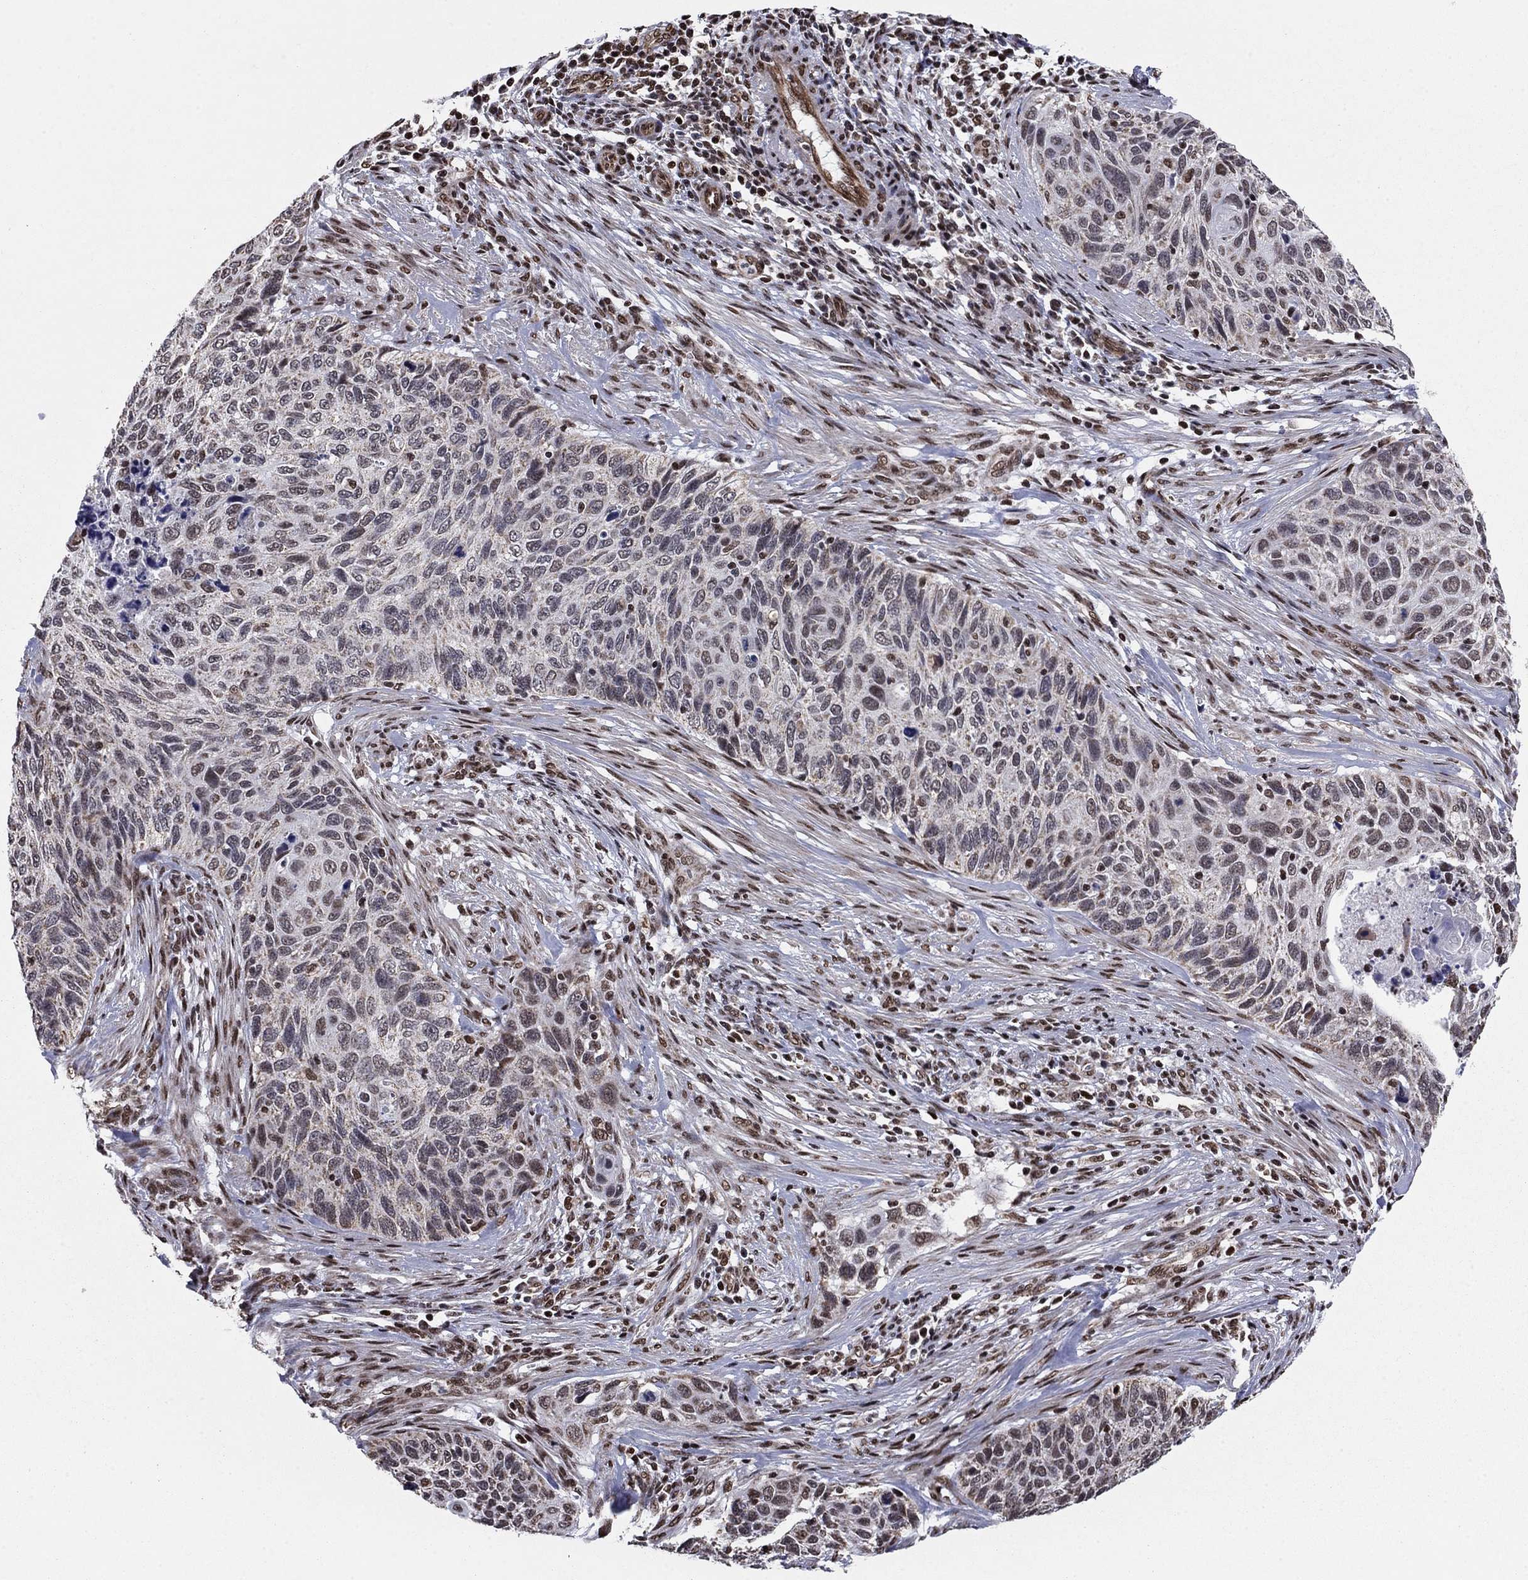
{"staining": {"intensity": "weak", "quantity": "25%-75%", "location": "nuclear"}, "tissue": "cervical cancer", "cell_type": "Tumor cells", "image_type": "cancer", "snomed": [{"axis": "morphology", "description": "Squamous cell carcinoma, NOS"}, {"axis": "topography", "description": "Cervix"}], "caption": "DAB immunohistochemical staining of human squamous cell carcinoma (cervical) displays weak nuclear protein staining in approximately 25%-75% of tumor cells.", "gene": "N4BP2", "patient": {"sex": "female", "age": 70}}